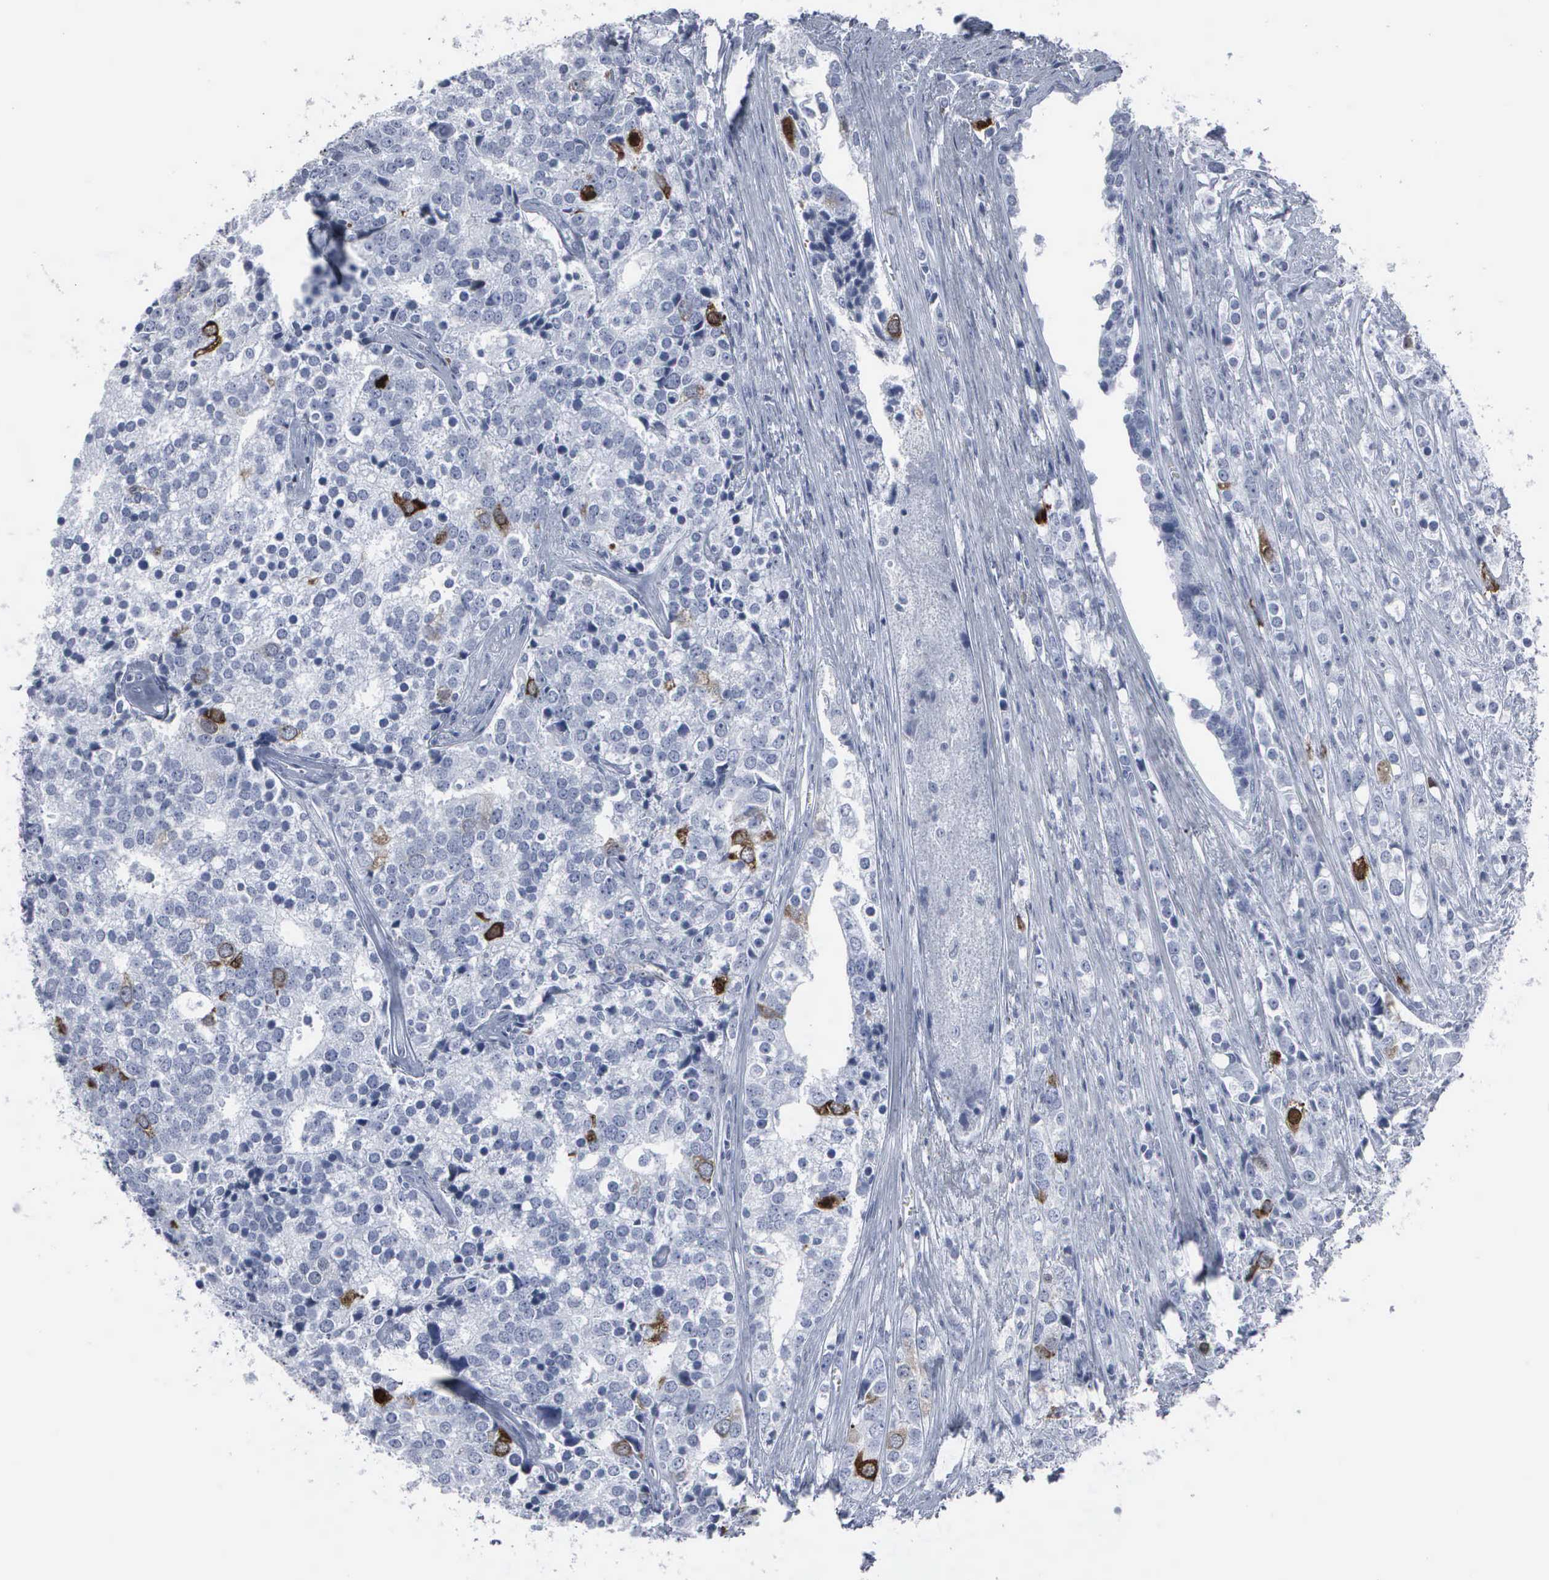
{"staining": {"intensity": "strong", "quantity": "<25%", "location": "cytoplasmic/membranous,nuclear"}, "tissue": "prostate cancer", "cell_type": "Tumor cells", "image_type": "cancer", "snomed": [{"axis": "morphology", "description": "Adenocarcinoma, High grade"}, {"axis": "topography", "description": "Prostate"}], "caption": "Protein analysis of prostate cancer (high-grade adenocarcinoma) tissue shows strong cytoplasmic/membranous and nuclear staining in about <25% of tumor cells.", "gene": "CCNB1", "patient": {"sex": "male", "age": 71}}